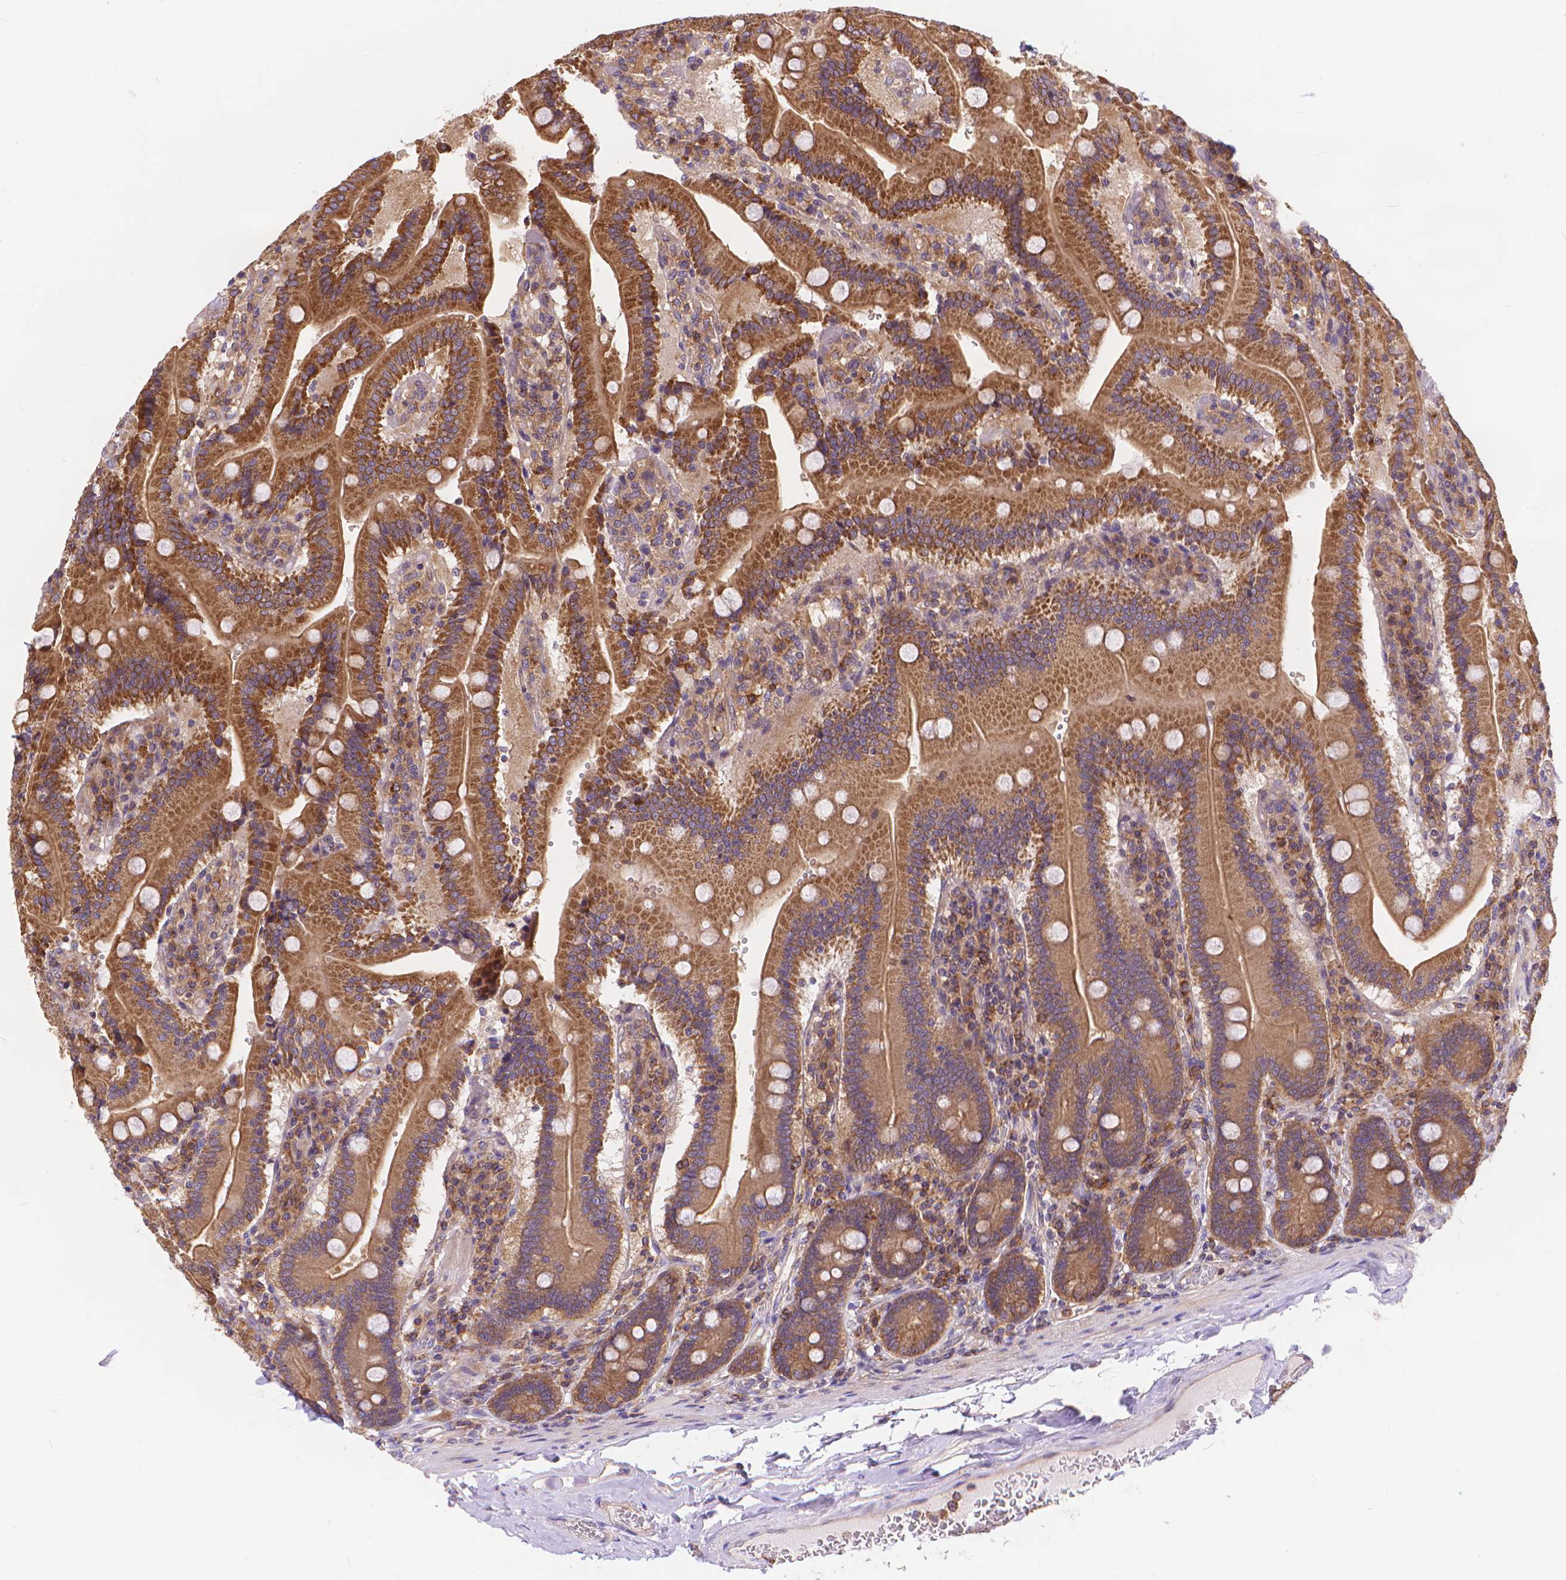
{"staining": {"intensity": "moderate", "quantity": ">75%", "location": "cytoplasmic/membranous"}, "tissue": "duodenum", "cell_type": "Glandular cells", "image_type": "normal", "snomed": [{"axis": "morphology", "description": "Normal tissue, NOS"}, {"axis": "topography", "description": "Duodenum"}], "caption": "Immunohistochemical staining of normal duodenum demonstrates moderate cytoplasmic/membranous protein staining in about >75% of glandular cells.", "gene": "ARAP1", "patient": {"sex": "female", "age": 62}}